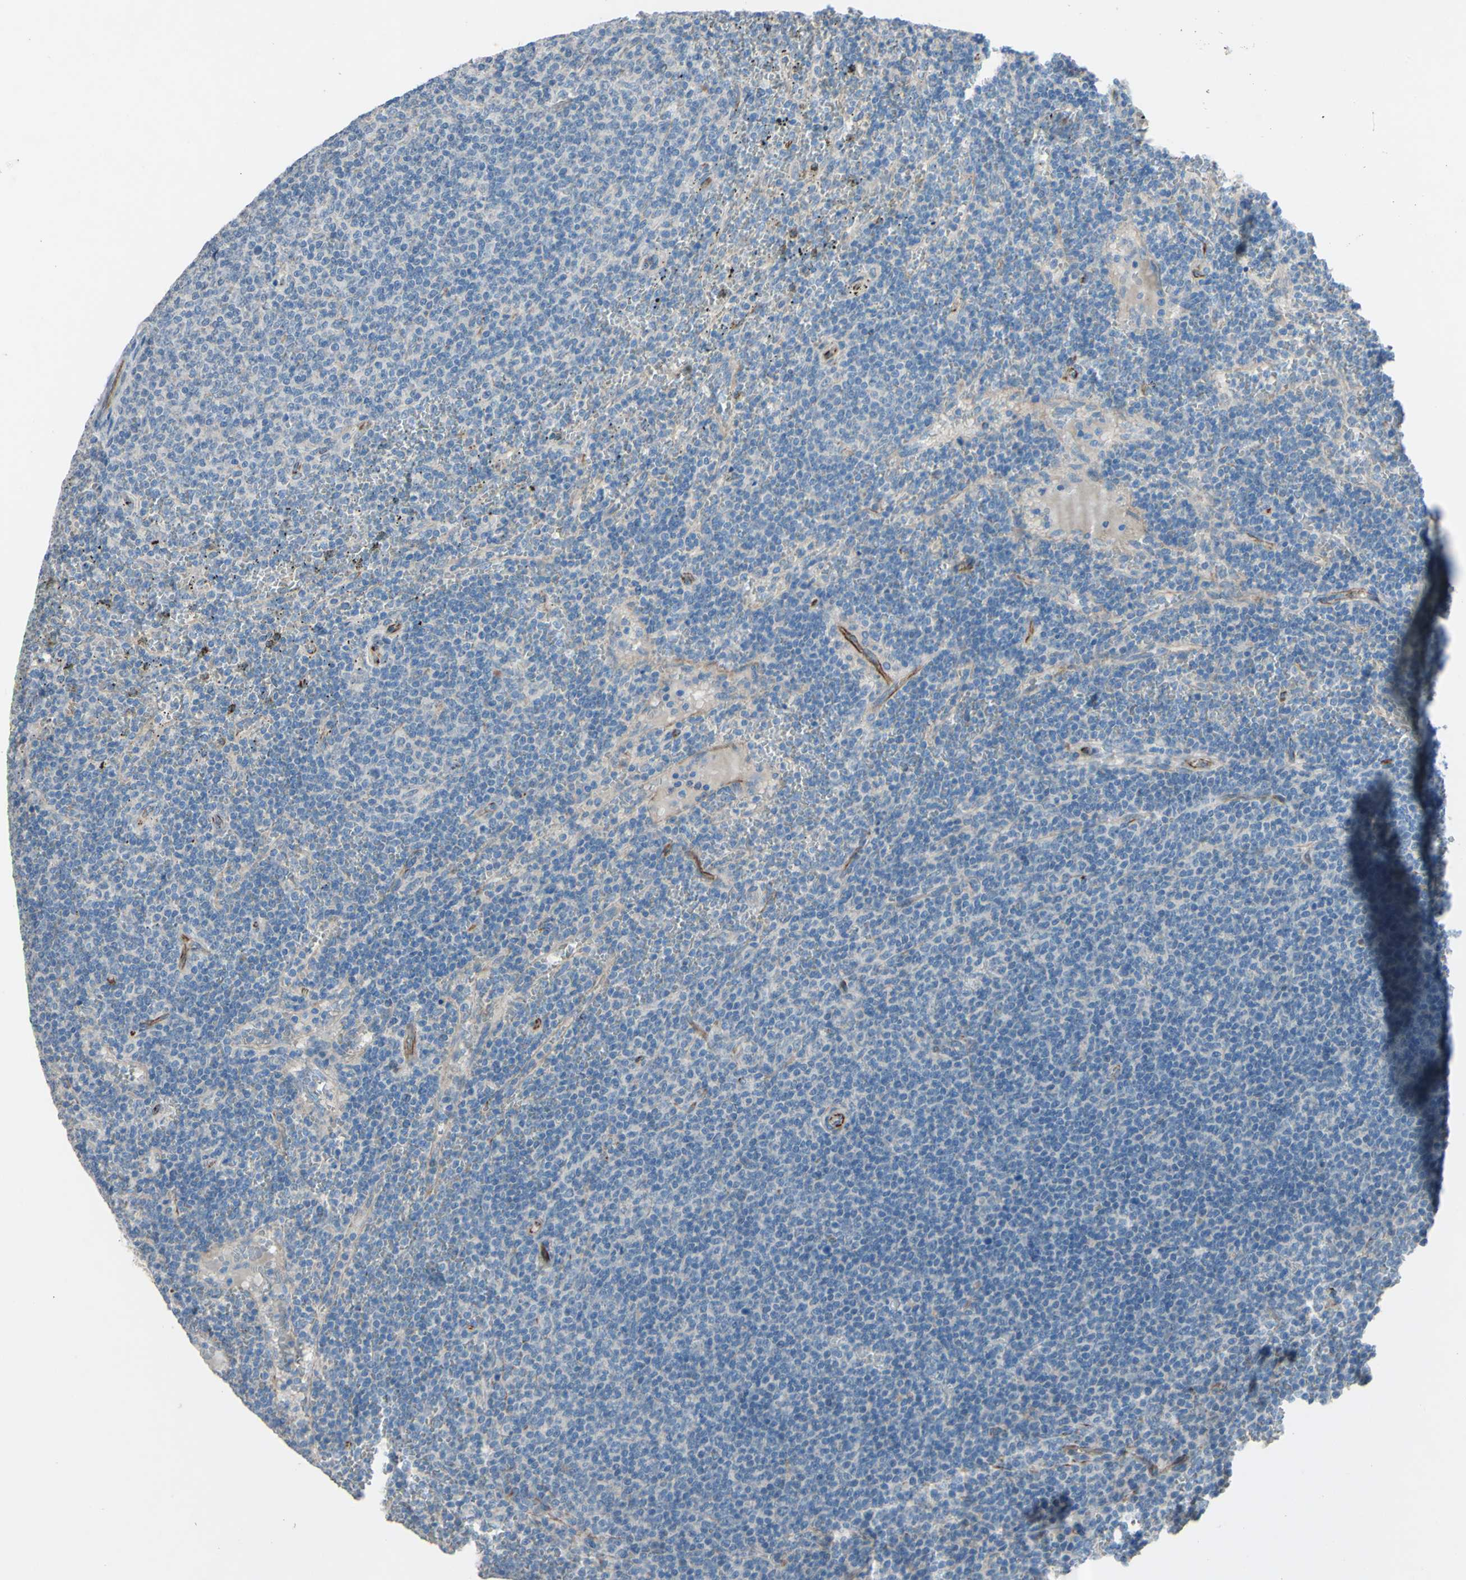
{"staining": {"intensity": "negative", "quantity": "none", "location": "none"}, "tissue": "lymphoma", "cell_type": "Tumor cells", "image_type": "cancer", "snomed": [{"axis": "morphology", "description": "Malignant lymphoma, non-Hodgkin's type, Low grade"}, {"axis": "topography", "description": "Spleen"}], "caption": "DAB immunohistochemical staining of human malignant lymphoma, non-Hodgkin's type (low-grade) shows no significant expression in tumor cells.", "gene": "CDCP1", "patient": {"sex": "female", "age": 50}}